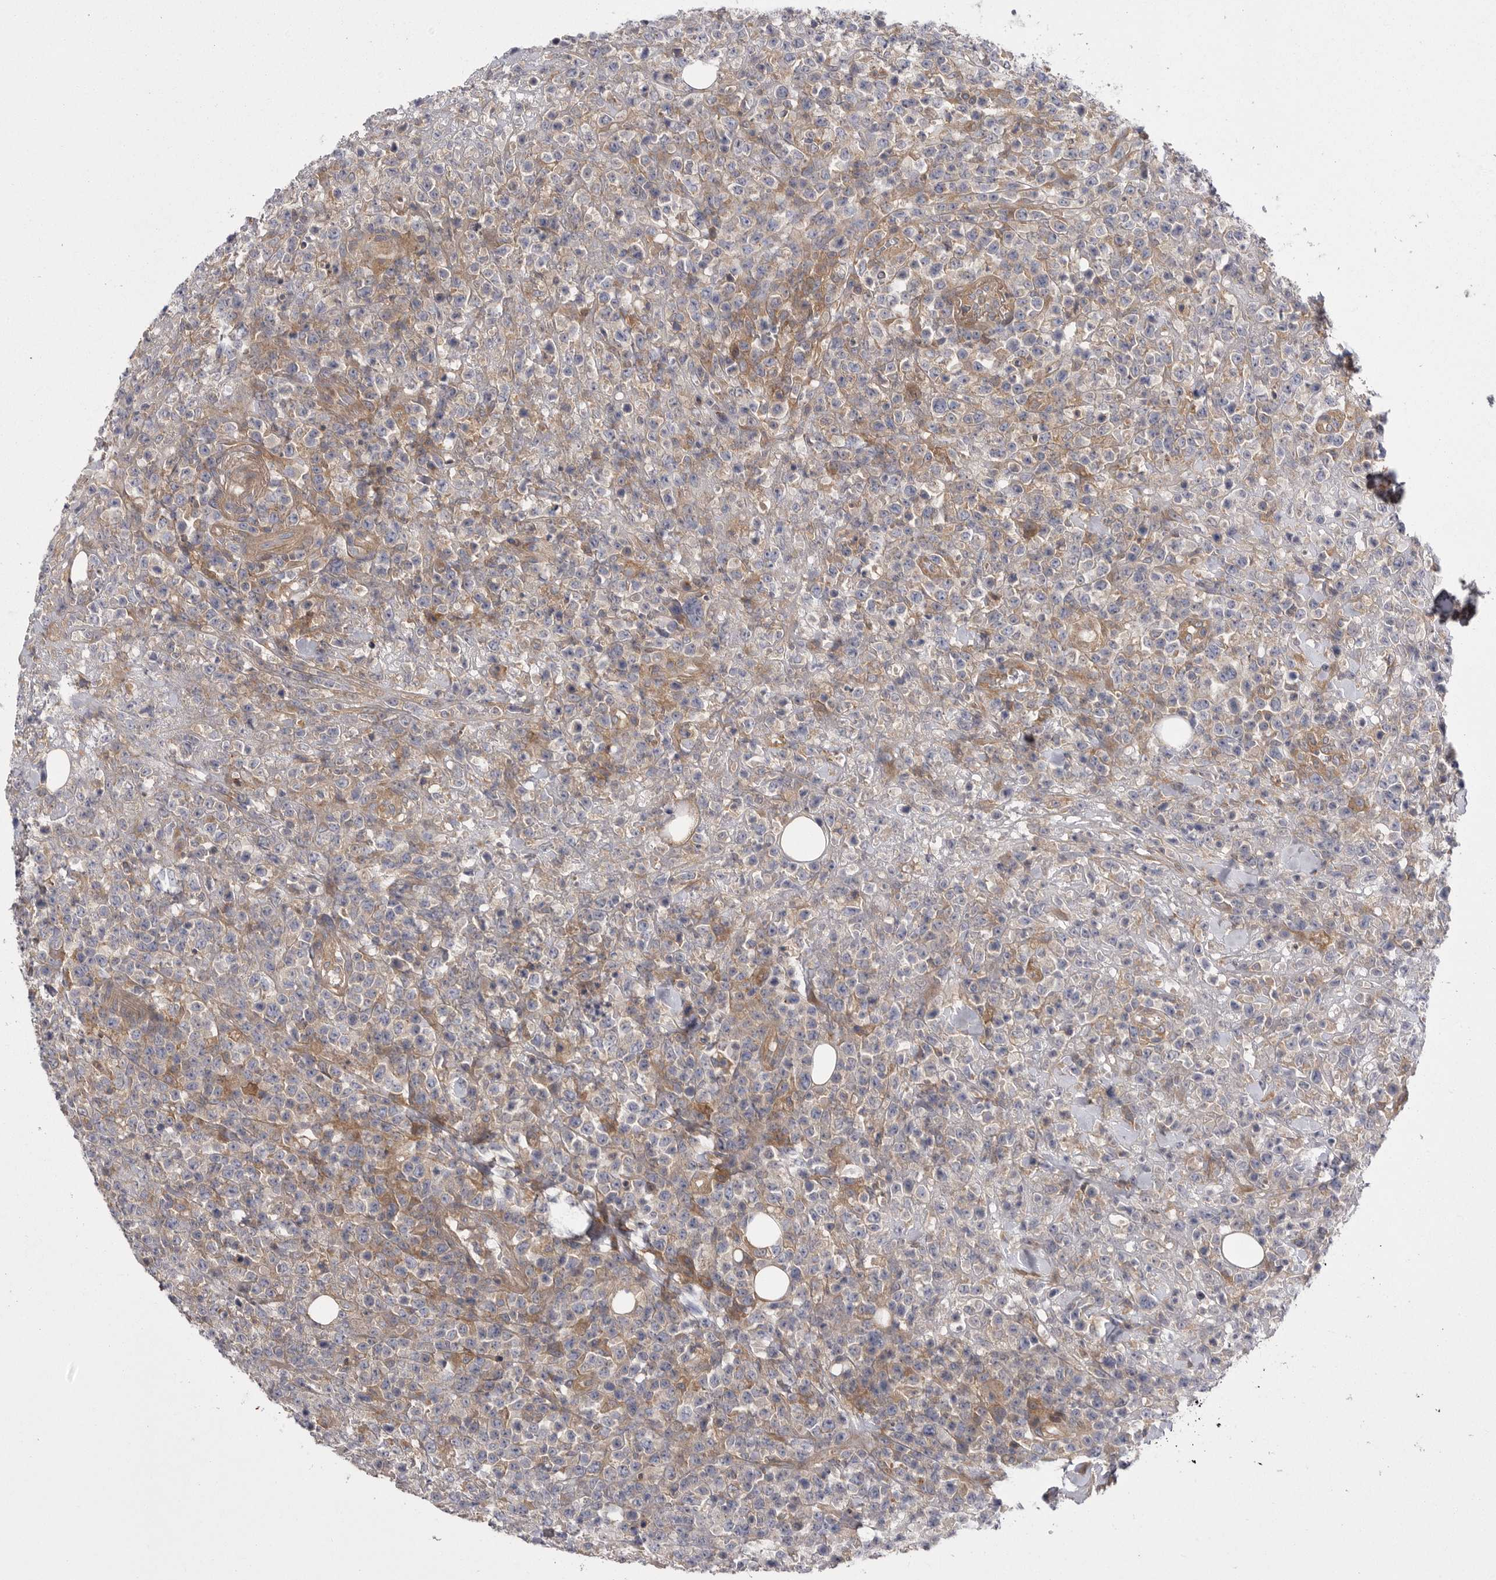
{"staining": {"intensity": "moderate", "quantity": "<25%", "location": "cytoplasmic/membranous"}, "tissue": "lymphoma", "cell_type": "Tumor cells", "image_type": "cancer", "snomed": [{"axis": "morphology", "description": "Malignant lymphoma, non-Hodgkin's type, High grade"}, {"axis": "topography", "description": "Colon"}], "caption": "About <25% of tumor cells in human lymphoma reveal moderate cytoplasmic/membranous protein expression as visualized by brown immunohistochemical staining.", "gene": "OSBPL9", "patient": {"sex": "female", "age": 53}}